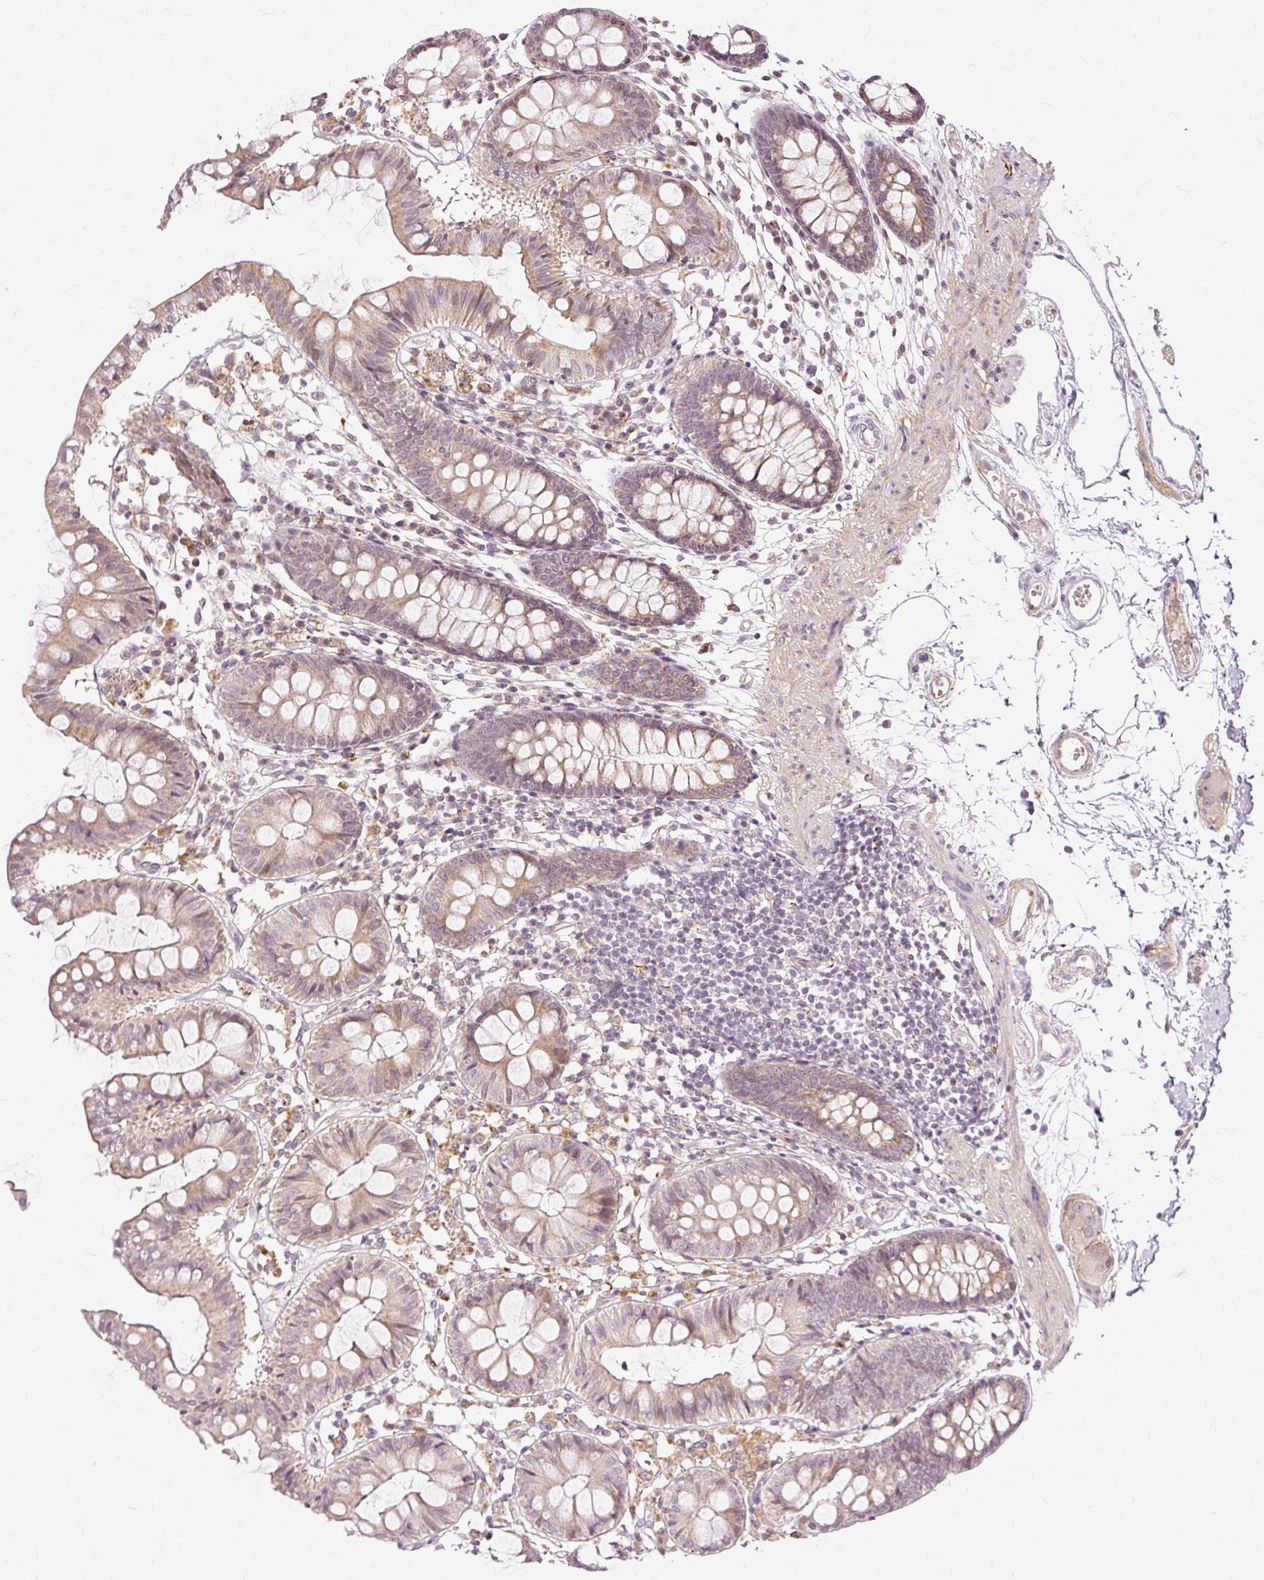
{"staining": {"intensity": "moderate", "quantity": ">75%", "location": "cytoplasmic/membranous"}, "tissue": "colon", "cell_type": "Endothelial cells", "image_type": "normal", "snomed": [{"axis": "morphology", "description": "Normal tissue, NOS"}, {"axis": "topography", "description": "Colon"}], "caption": "Unremarkable colon was stained to show a protein in brown. There is medium levels of moderate cytoplasmic/membranous positivity in about >75% of endothelial cells. Immunohistochemistry (ihc) stains the protein of interest in brown and the nuclei are stained blue.", "gene": "MMACHC", "patient": {"sex": "female", "age": 84}}